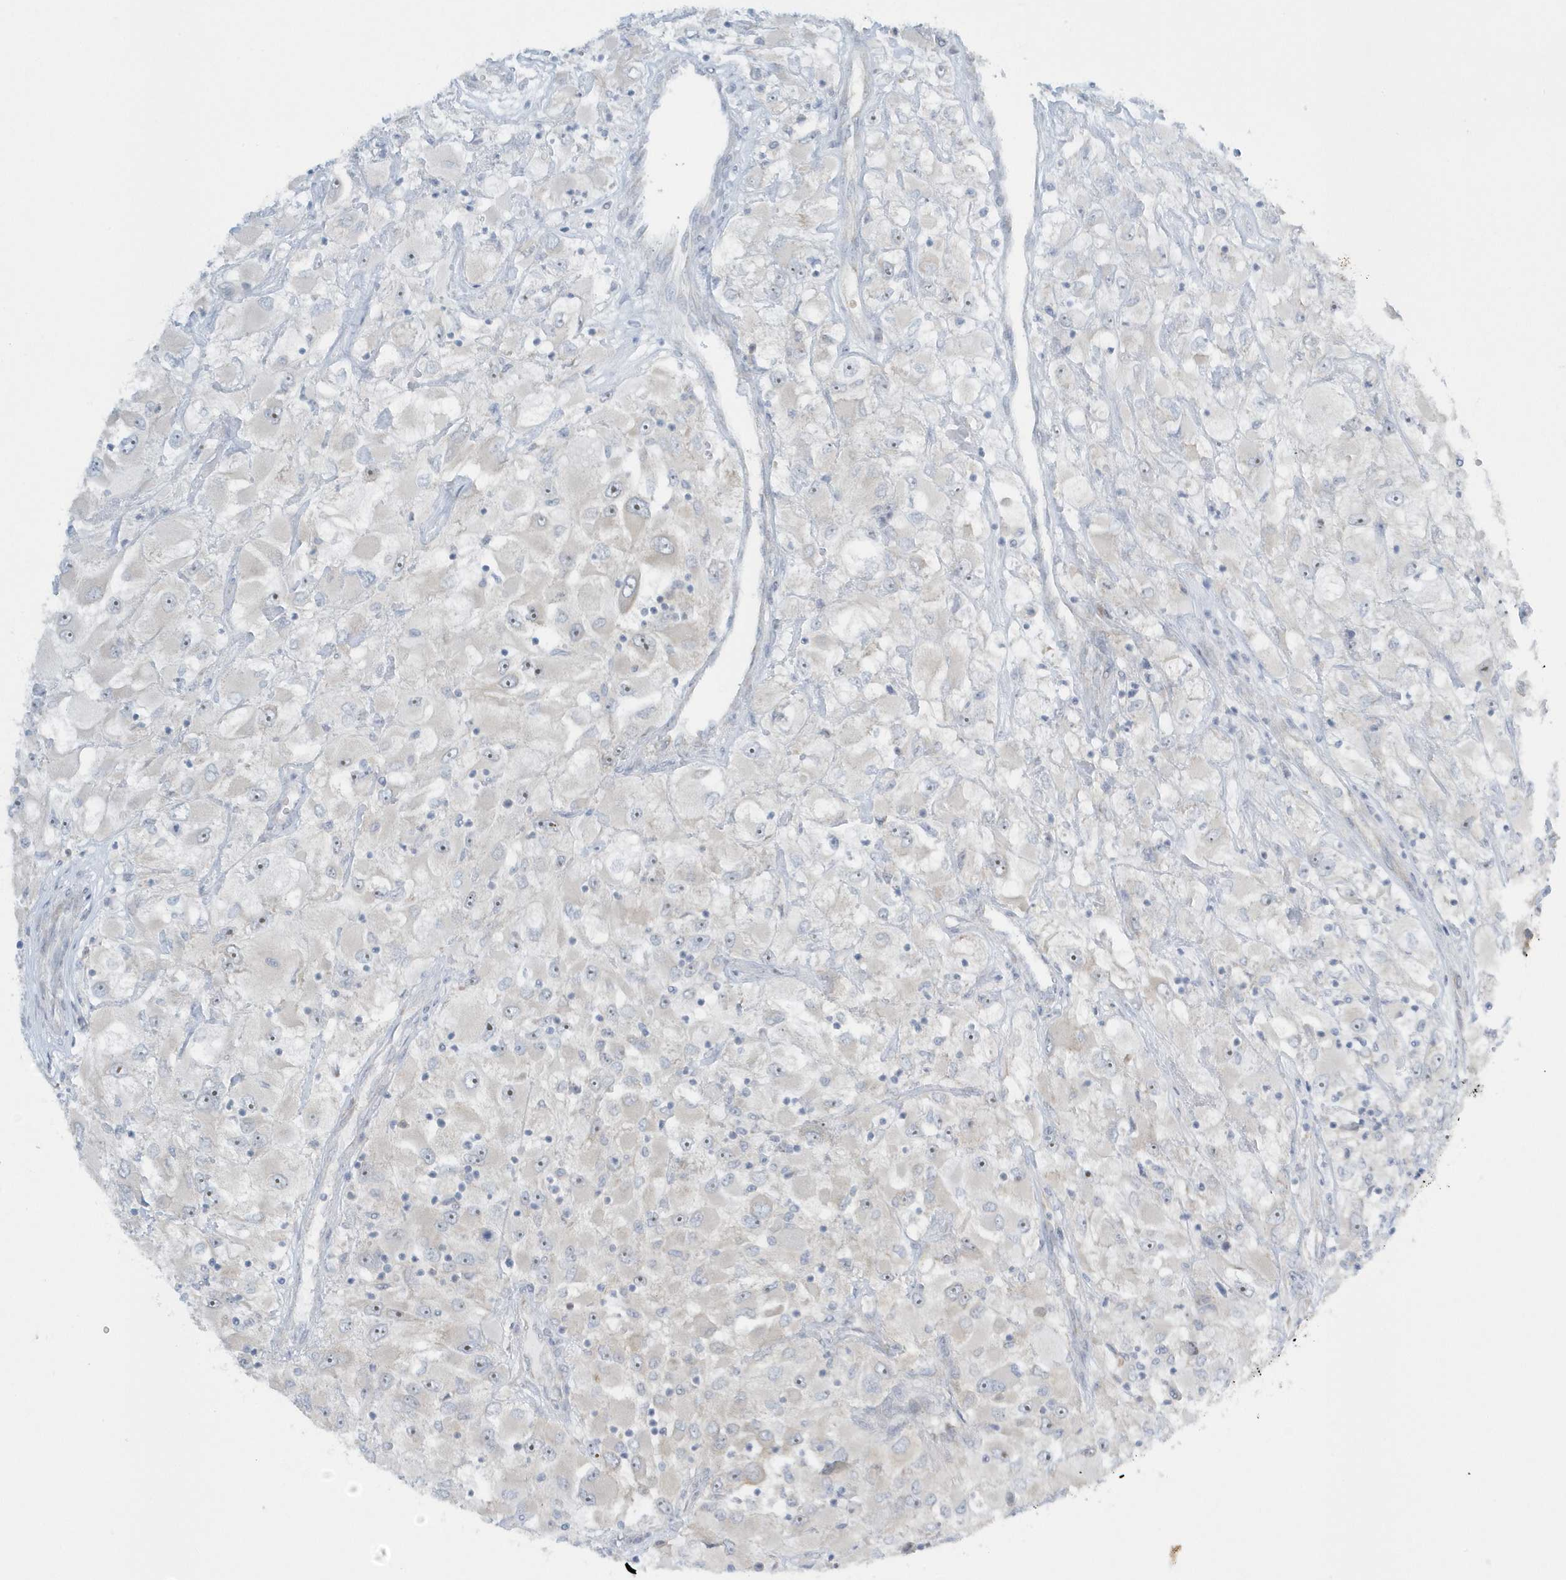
{"staining": {"intensity": "negative", "quantity": "none", "location": "none"}, "tissue": "renal cancer", "cell_type": "Tumor cells", "image_type": "cancer", "snomed": [{"axis": "morphology", "description": "Adenocarcinoma, NOS"}, {"axis": "topography", "description": "Kidney"}], "caption": "A micrograph of adenocarcinoma (renal) stained for a protein reveals no brown staining in tumor cells.", "gene": "SCN3A", "patient": {"sex": "female", "age": 52}}